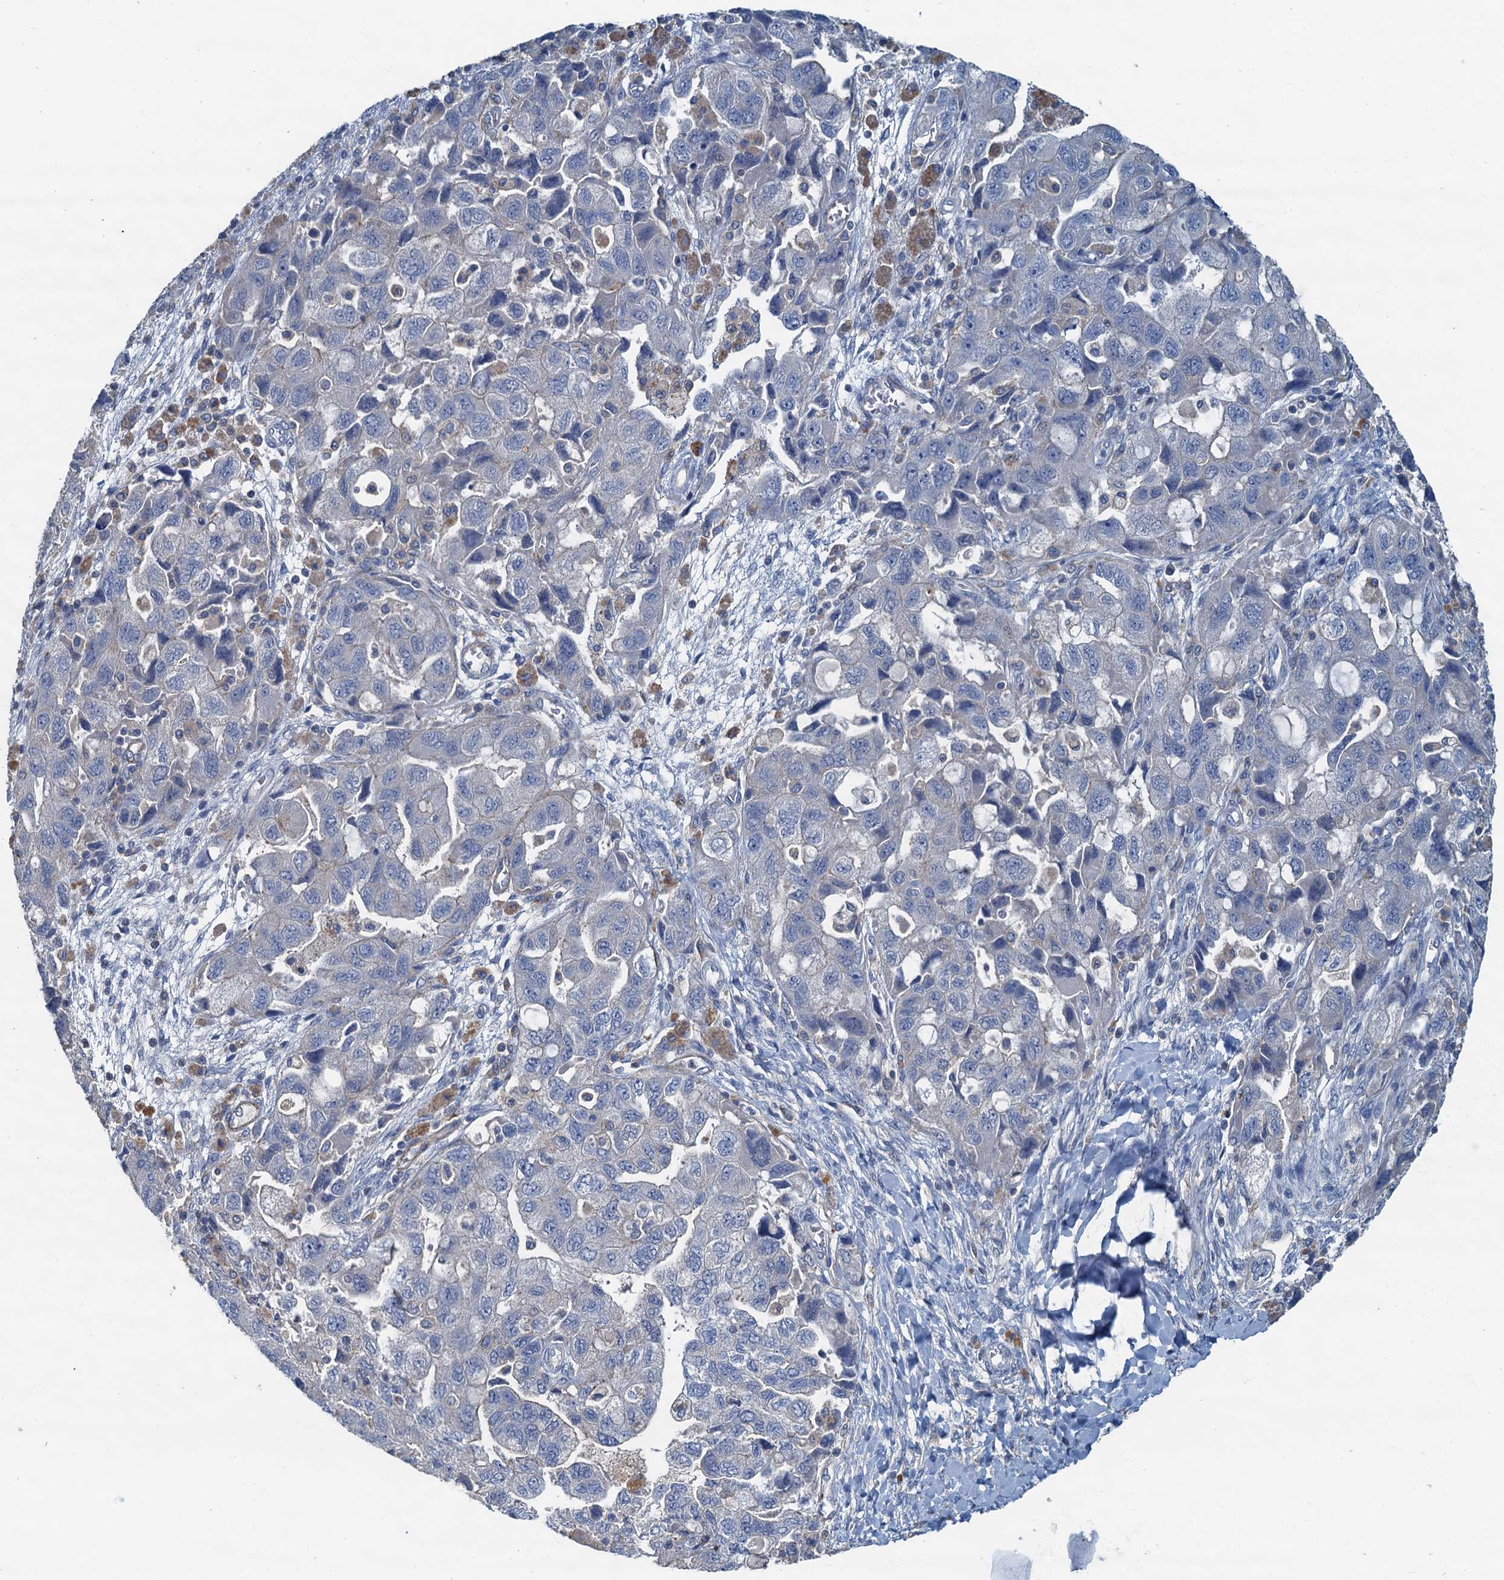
{"staining": {"intensity": "negative", "quantity": "none", "location": "none"}, "tissue": "ovarian cancer", "cell_type": "Tumor cells", "image_type": "cancer", "snomed": [{"axis": "morphology", "description": "Carcinoma, NOS"}, {"axis": "morphology", "description": "Cystadenocarcinoma, serous, NOS"}, {"axis": "topography", "description": "Ovary"}], "caption": "IHC photomicrograph of human ovarian cancer stained for a protein (brown), which exhibits no positivity in tumor cells.", "gene": "THAP10", "patient": {"sex": "female", "age": 69}}